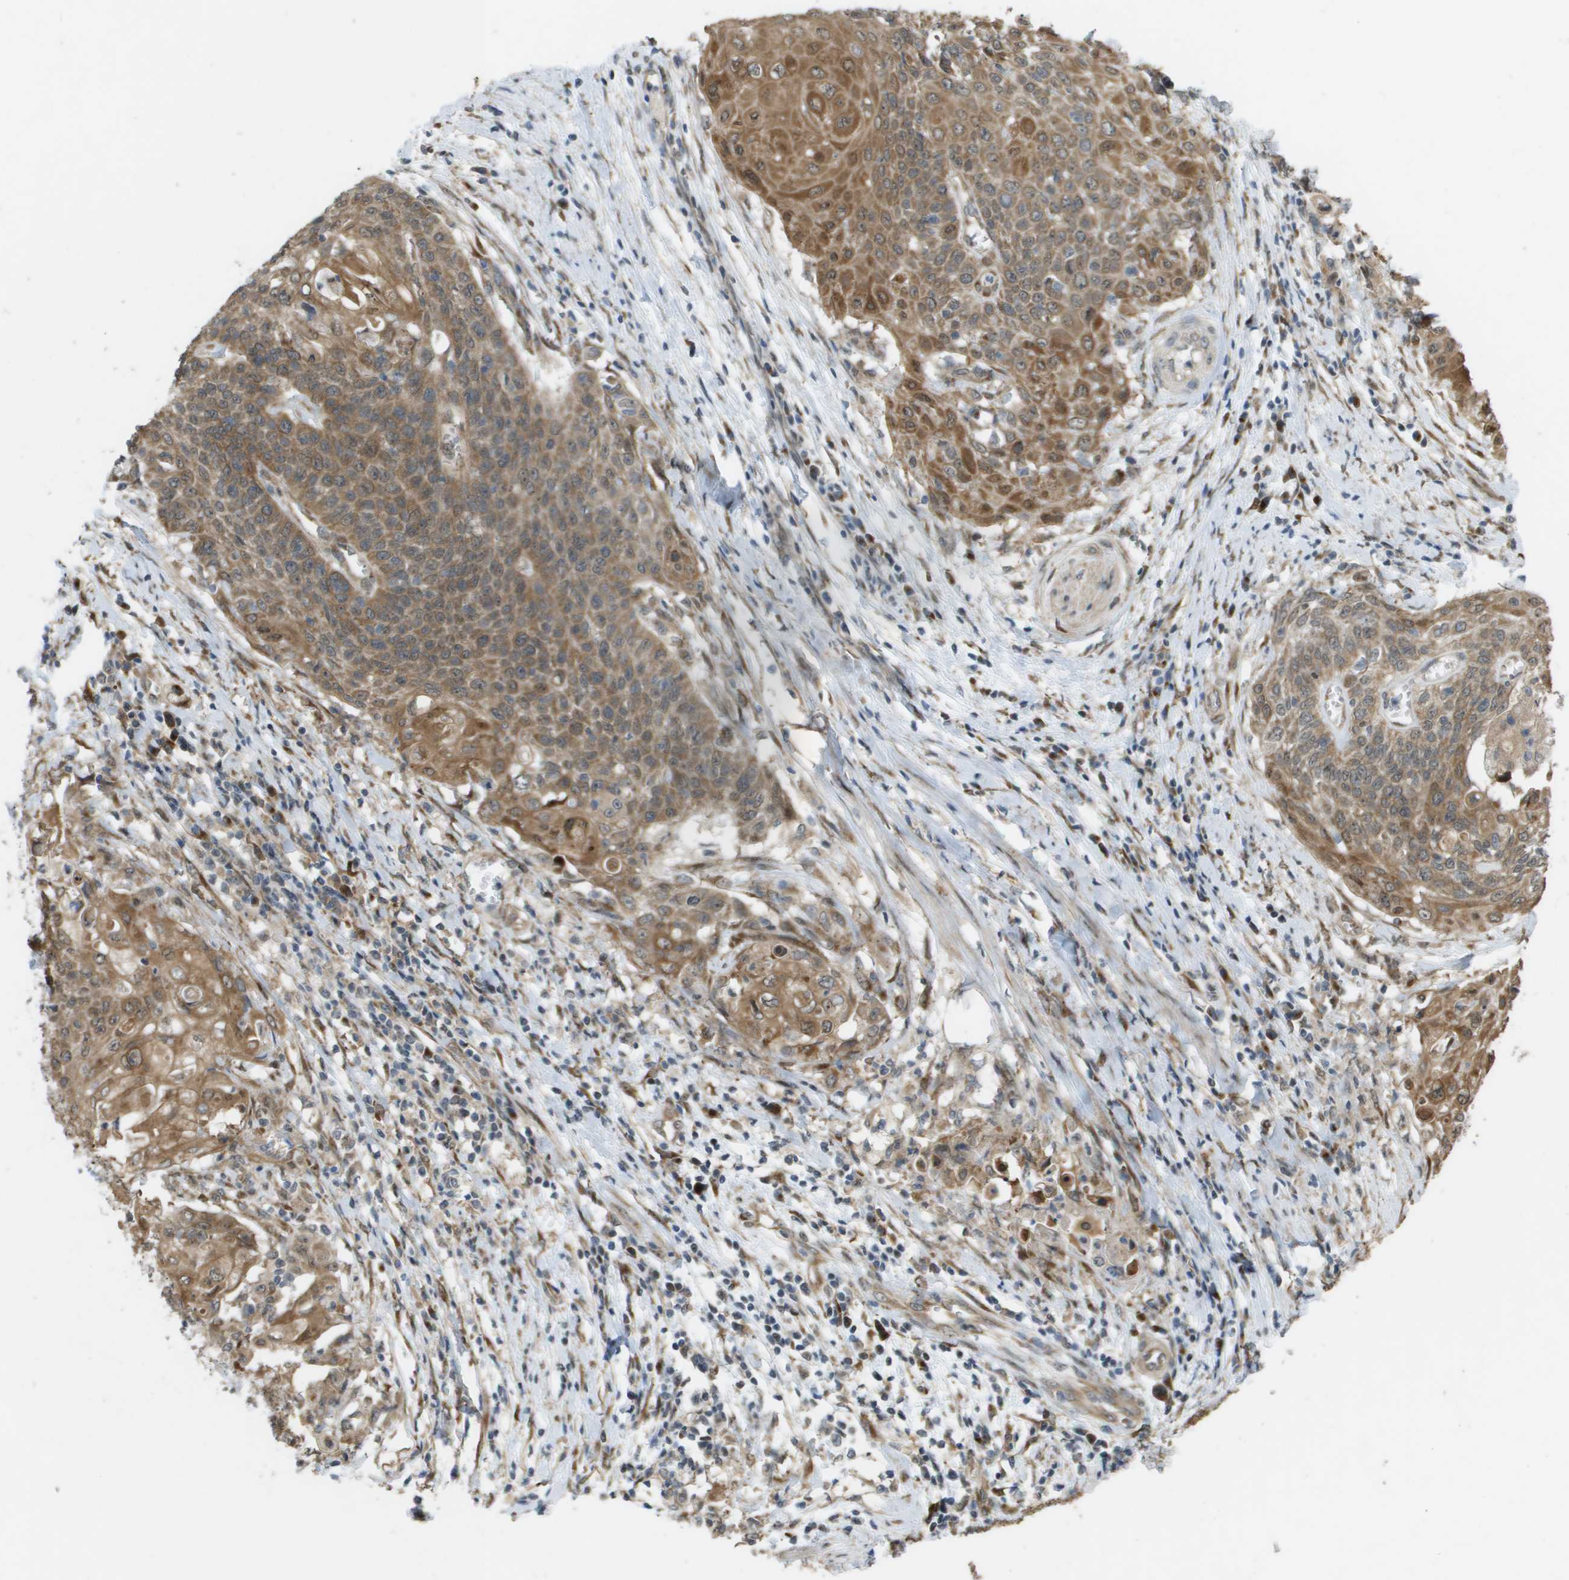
{"staining": {"intensity": "moderate", "quantity": ">75%", "location": "cytoplasmic/membranous"}, "tissue": "cervical cancer", "cell_type": "Tumor cells", "image_type": "cancer", "snomed": [{"axis": "morphology", "description": "Squamous cell carcinoma, NOS"}, {"axis": "topography", "description": "Cervix"}], "caption": "Protein analysis of cervical cancer tissue exhibits moderate cytoplasmic/membranous expression in about >75% of tumor cells.", "gene": "IFNLR1", "patient": {"sex": "female", "age": 39}}